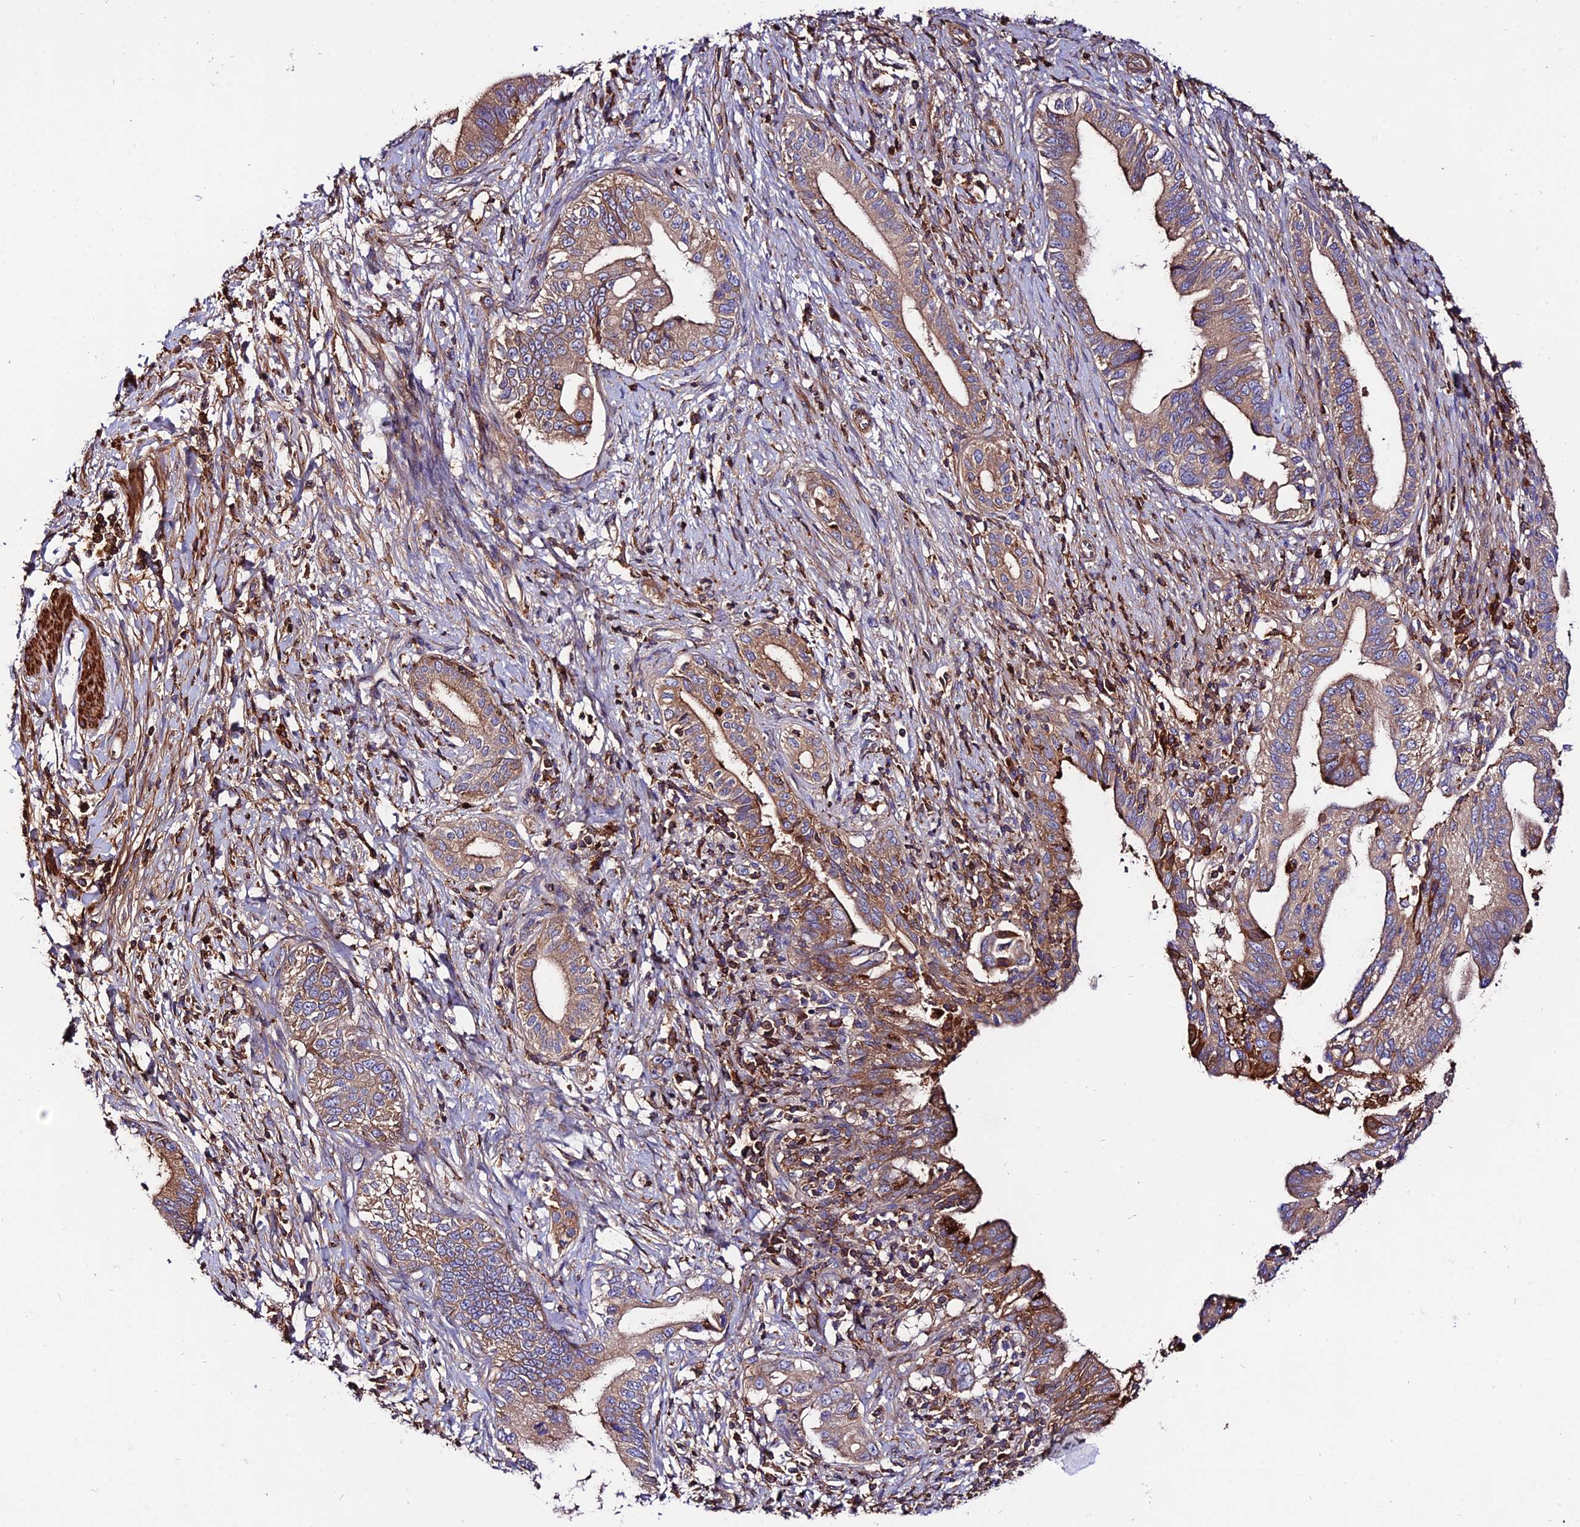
{"staining": {"intensity": "moderate", "quantity": ">75%", "location": "cytoplasmic/membranous"}, "tissue": "pancreatic cancer", "cell_type": "Tumor cells", "image_type": "cancer", "snomed": [{"axis": "morphology", "description": "Adenocarcinoma, NOS"}, {"axis": "topography", "description": "Pancreas"}], "caption": "Moderate cytoplasmic/membranous protein staining is identified in about >75% of tumor cells in pancreatic cancer. (Stains: DAB (3,3'-diaminobenzidine) in brown, nuclei in blue, Microscopy: brightfield microscopy at high magnification).", "gene": "PYM1", "patient": {"sex": "female", "age": 55}}